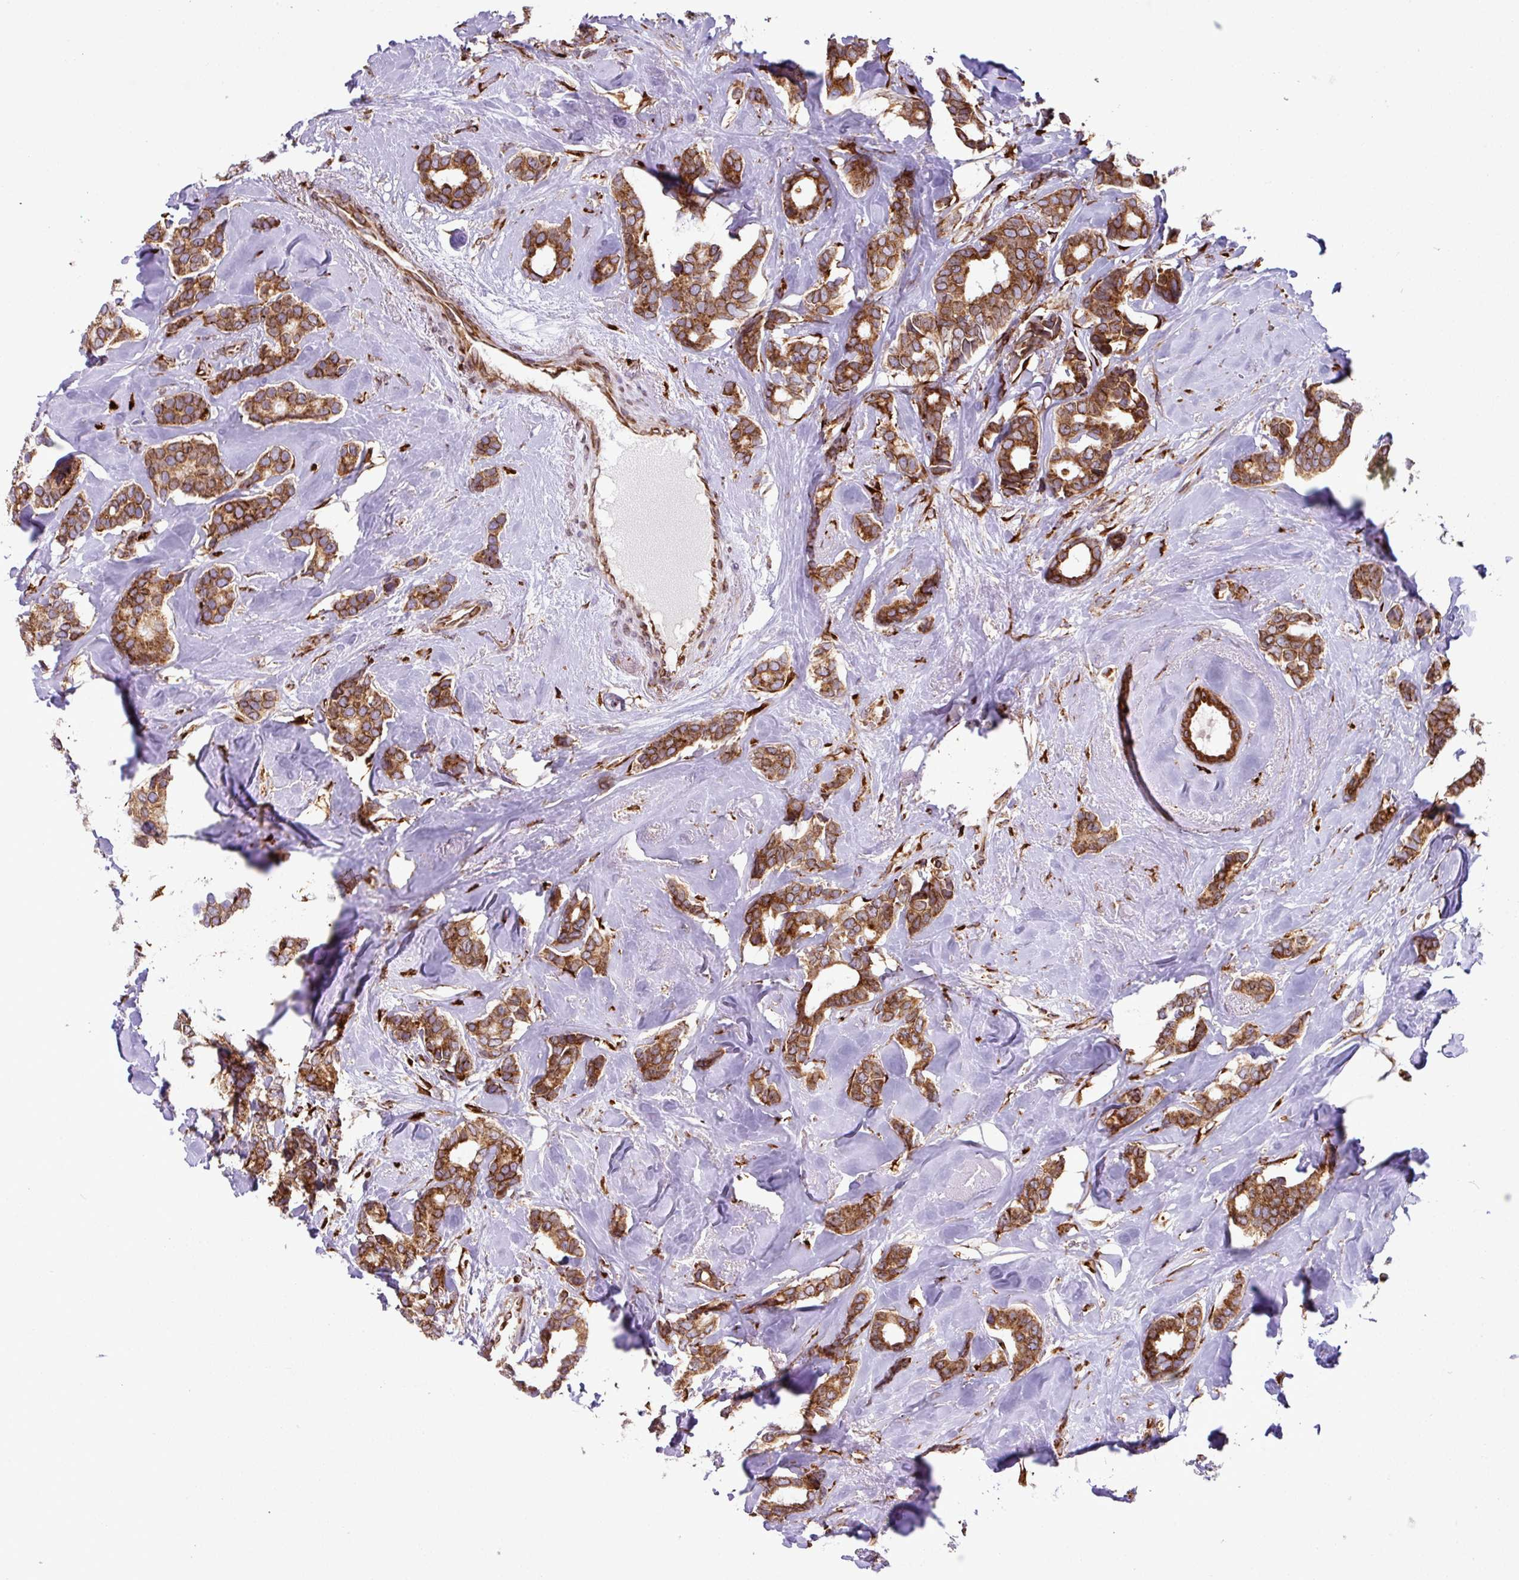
{"staining": {"intensity": "strong", "quantity": ">75%", "location": "cytoplasmic/membranous"}, "tissue": "breast cancer", "cell_type": "Tumor cells", "image_type": "cancer", "snomed": [{"axis": "morphology", "description": "Duct carcinoma"}, {"axis": "topography", "description": "Breast"}], "caption": "Breast infiltrating ductal carcinoma stained for a protein (brown) exhibits strong cytoplasmic/membranous positive positivity in approximately >75% of tumor cells.", "gene": "SLC39A7", "patient": {"sex": "female", "age": 87}}